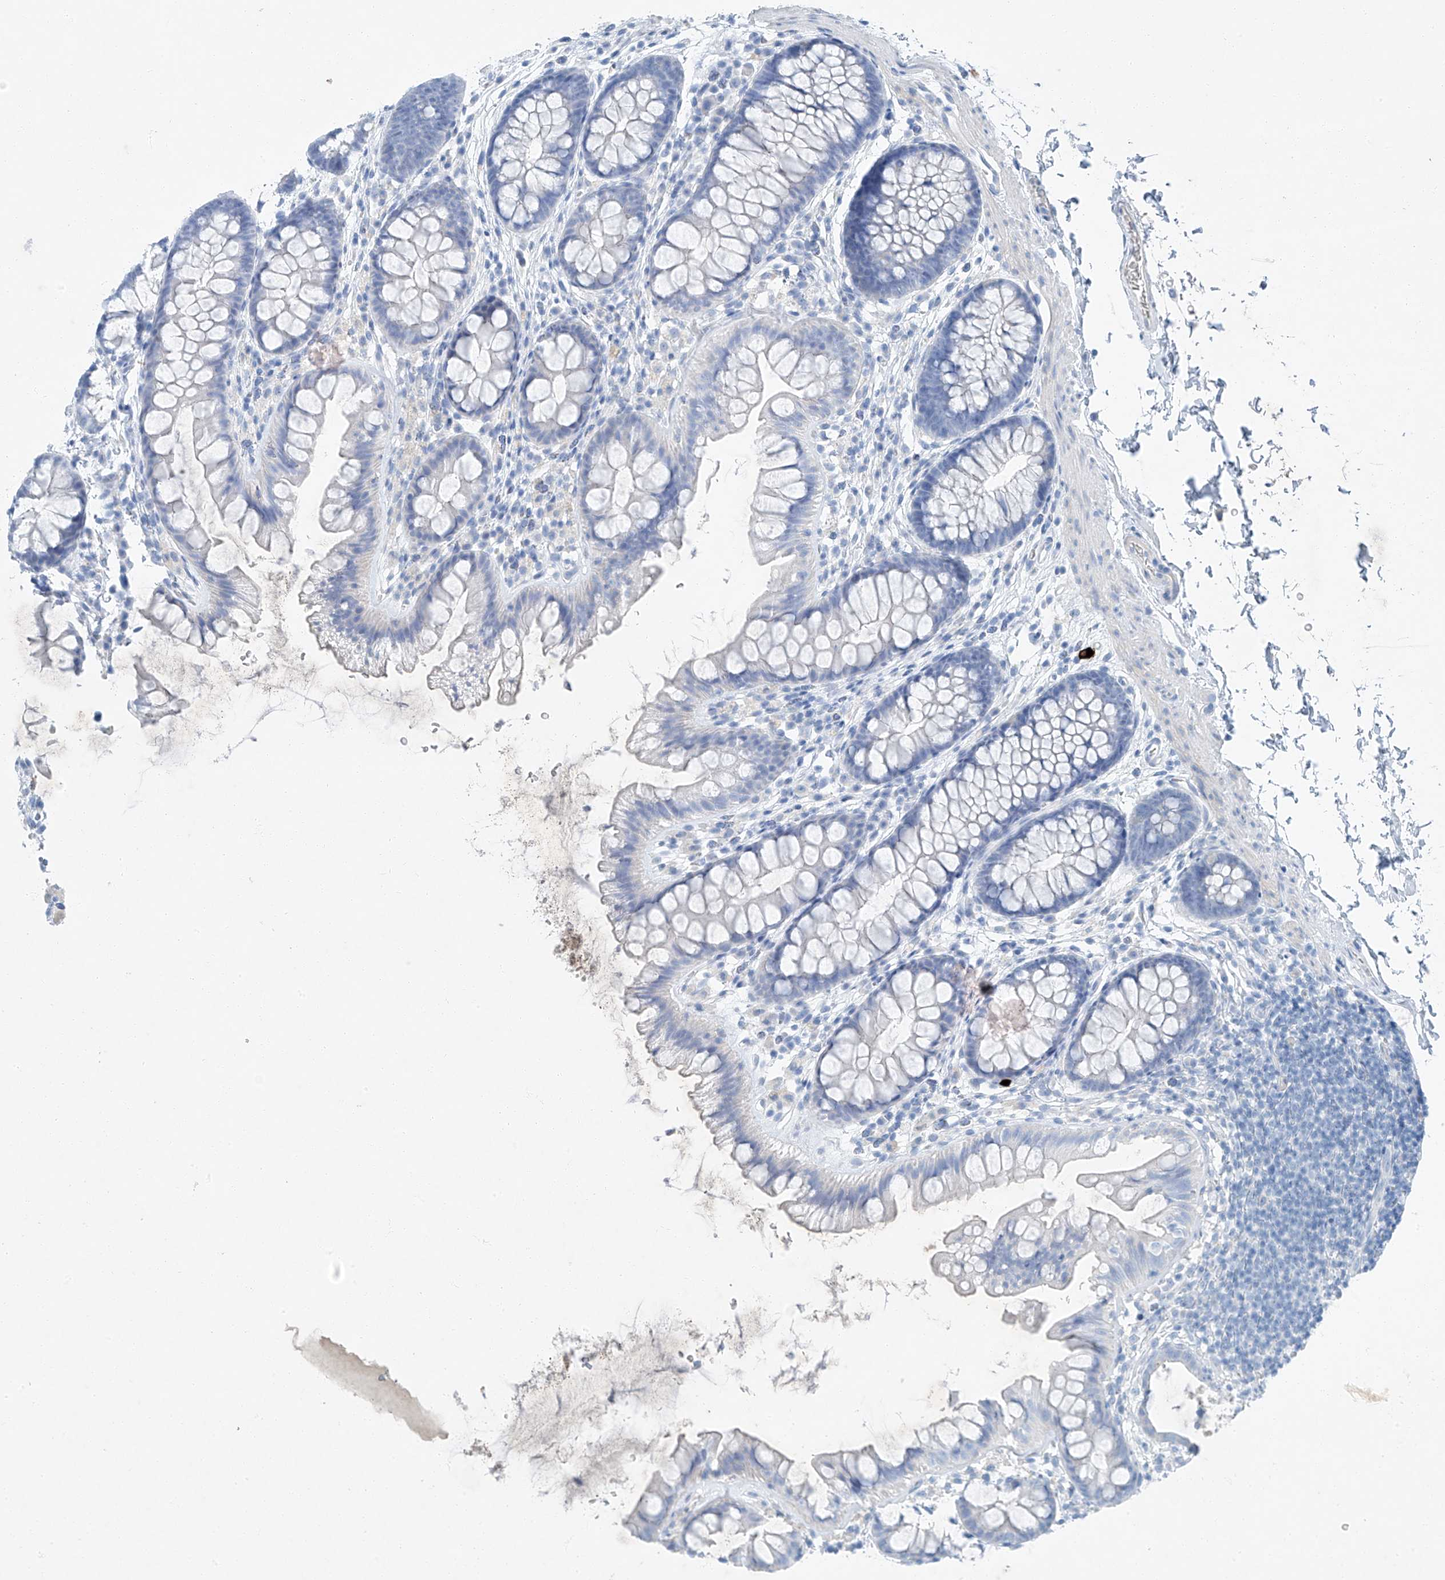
{"staining": {"intensity": "negative", "quantity": "none", "location": "none"}, "tissue": "colon", "cell_type": "Endothelial cells", "image_type": "normal", "snomed": [{"axis": "morphology", "description": "Normal tissue, NOS"}, {"axis": "topography", "description": "Colon"}], "caption": "Immunohistochemical staining of normal human colon demonstrates no significant staining in endothelial cells. (IHC, brightfield microscopy, high magnification).", "gene": "C1orf87", "patient": {"sex": "female", "age": 62}}